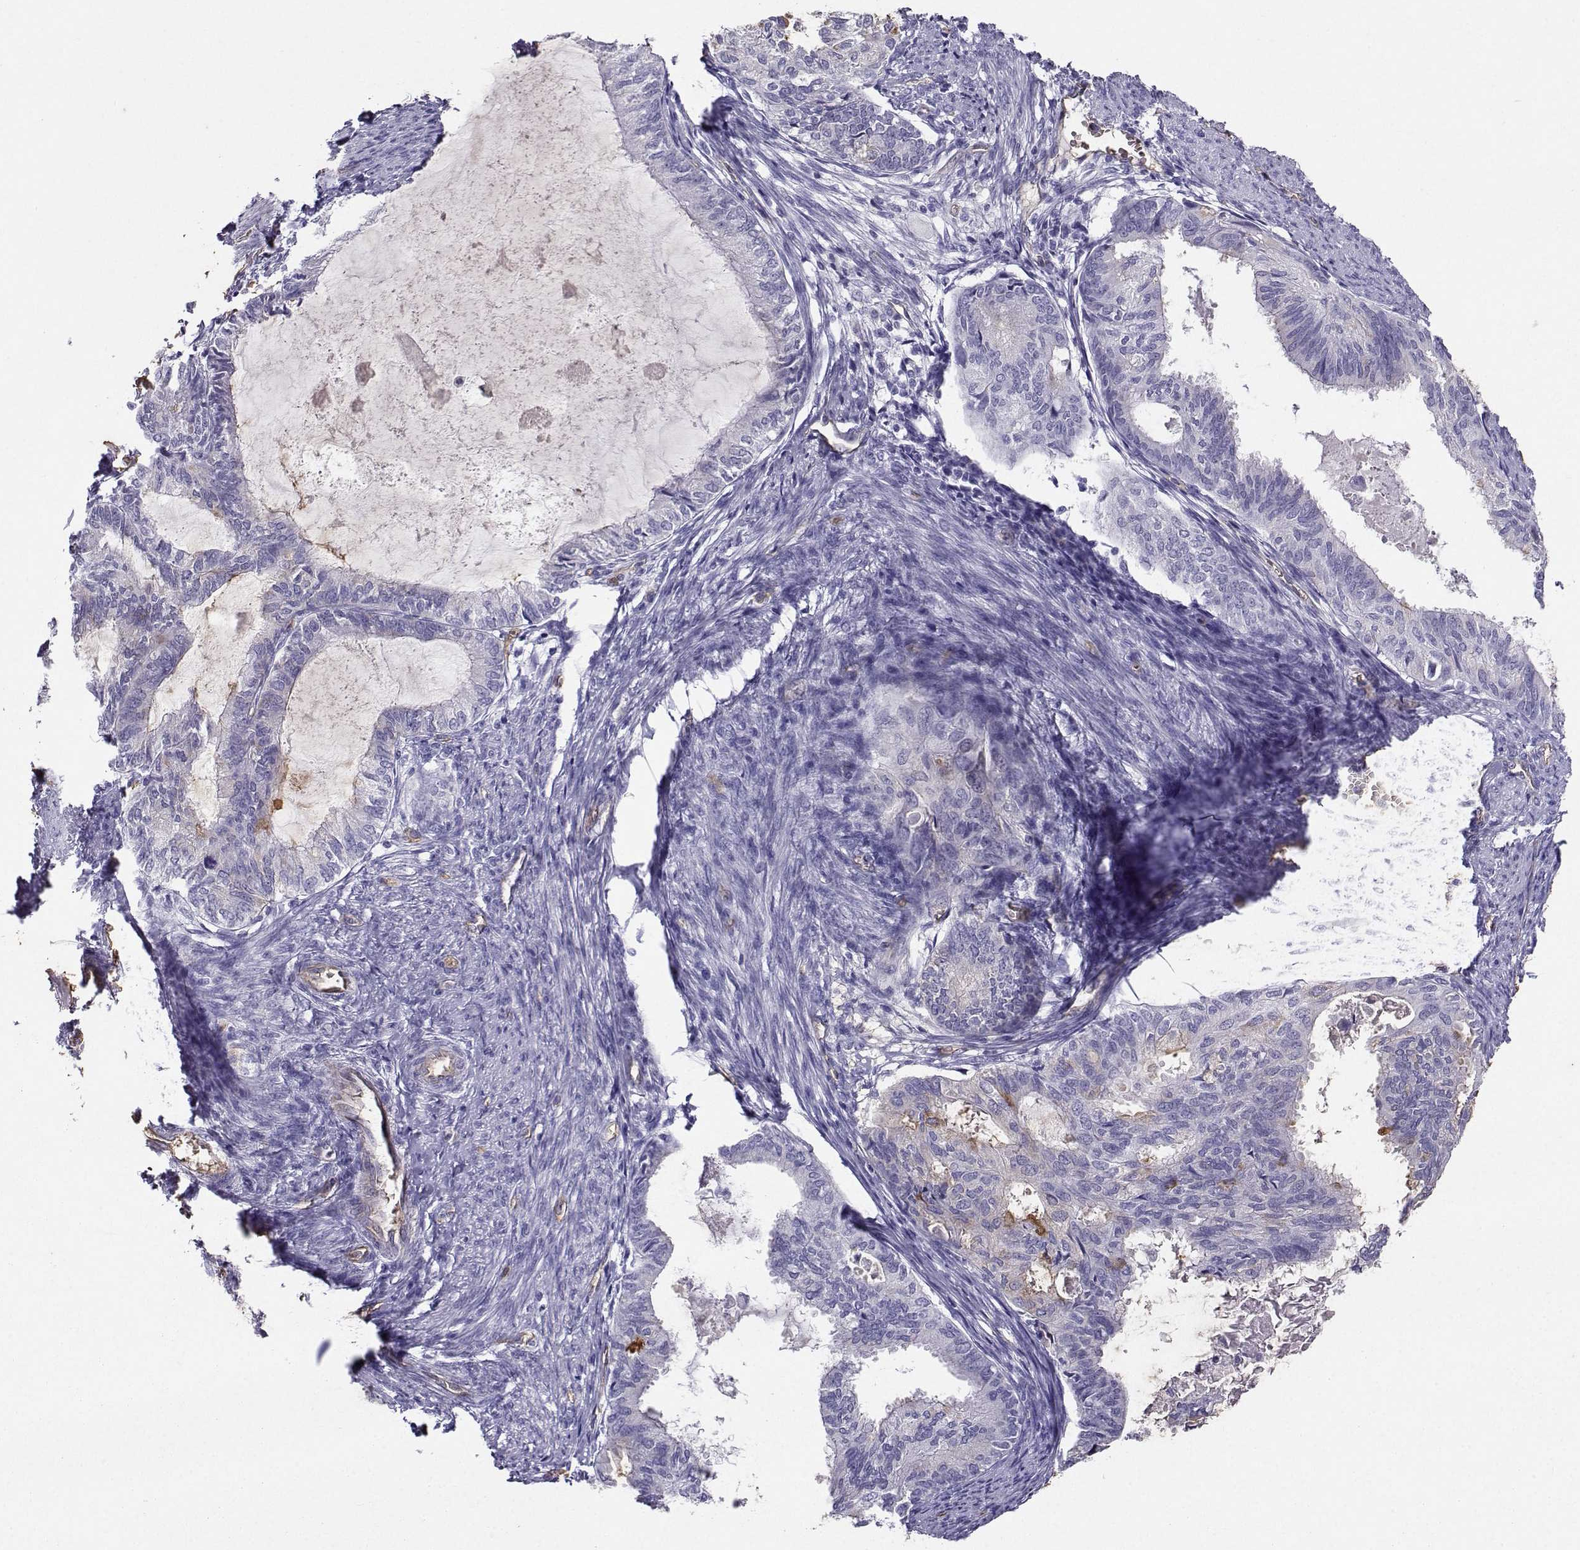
{"staining": {"intensity": "negative", "quantity": "none", "location": "none"}, "tissue": "endometrial cancer", "cell_type": "Tumor cells", "image_type": "cancer", "snomed": [{"axis": "morphology", "description": "Adenocarcinoma, NOS"}, {"axis": "topography", "description": "Endometrium"}], "caption": "The immunohistochemistry (IHC) photomicrograph has no significant staining in tumor cells of endometrial cancer (adenocarcinoma) tissue.", "gene": "CLUL1", "patient": {"sex": "female", "age": 86}}